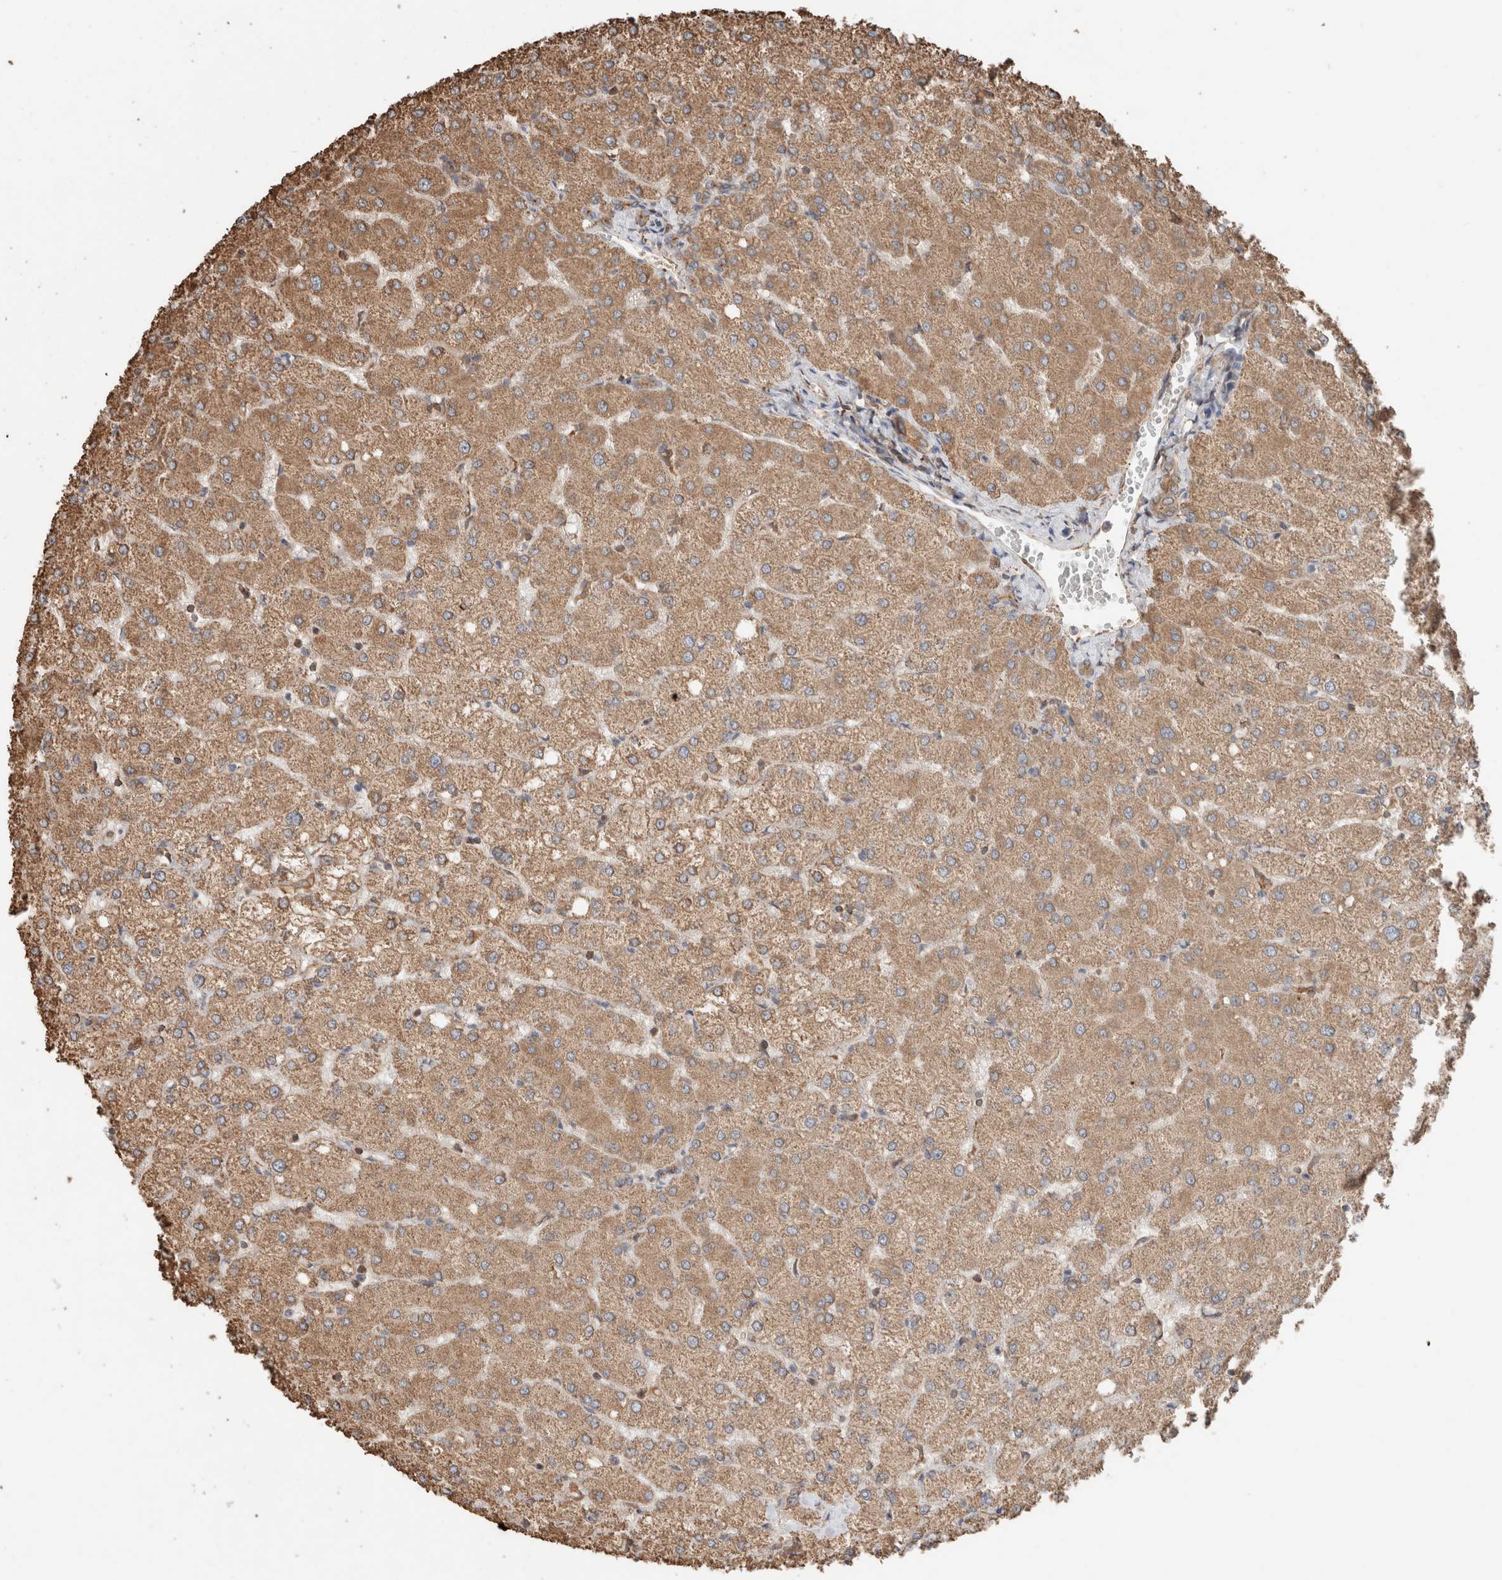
{"staining": {"intensity": "moderate", "quantity": ">75%", "location": "cytoplasmic/membranous"}, "tissue": "liver", "cell_type": "Cholangiocytes", "image_type": "normal", "snomed": [{"axis": "morphology", "description": "Normal tissue, NOS"}, {"axis": "topography", "description": "Liver"}], "caption": "Immunohistochemical staining of normal human liver reveals moderate cytoplasmic/membranous protein expression in about >75% of cholangiocytes.", "gene": "ERAP2", "patient": {"sex": "female", "age": 54}}